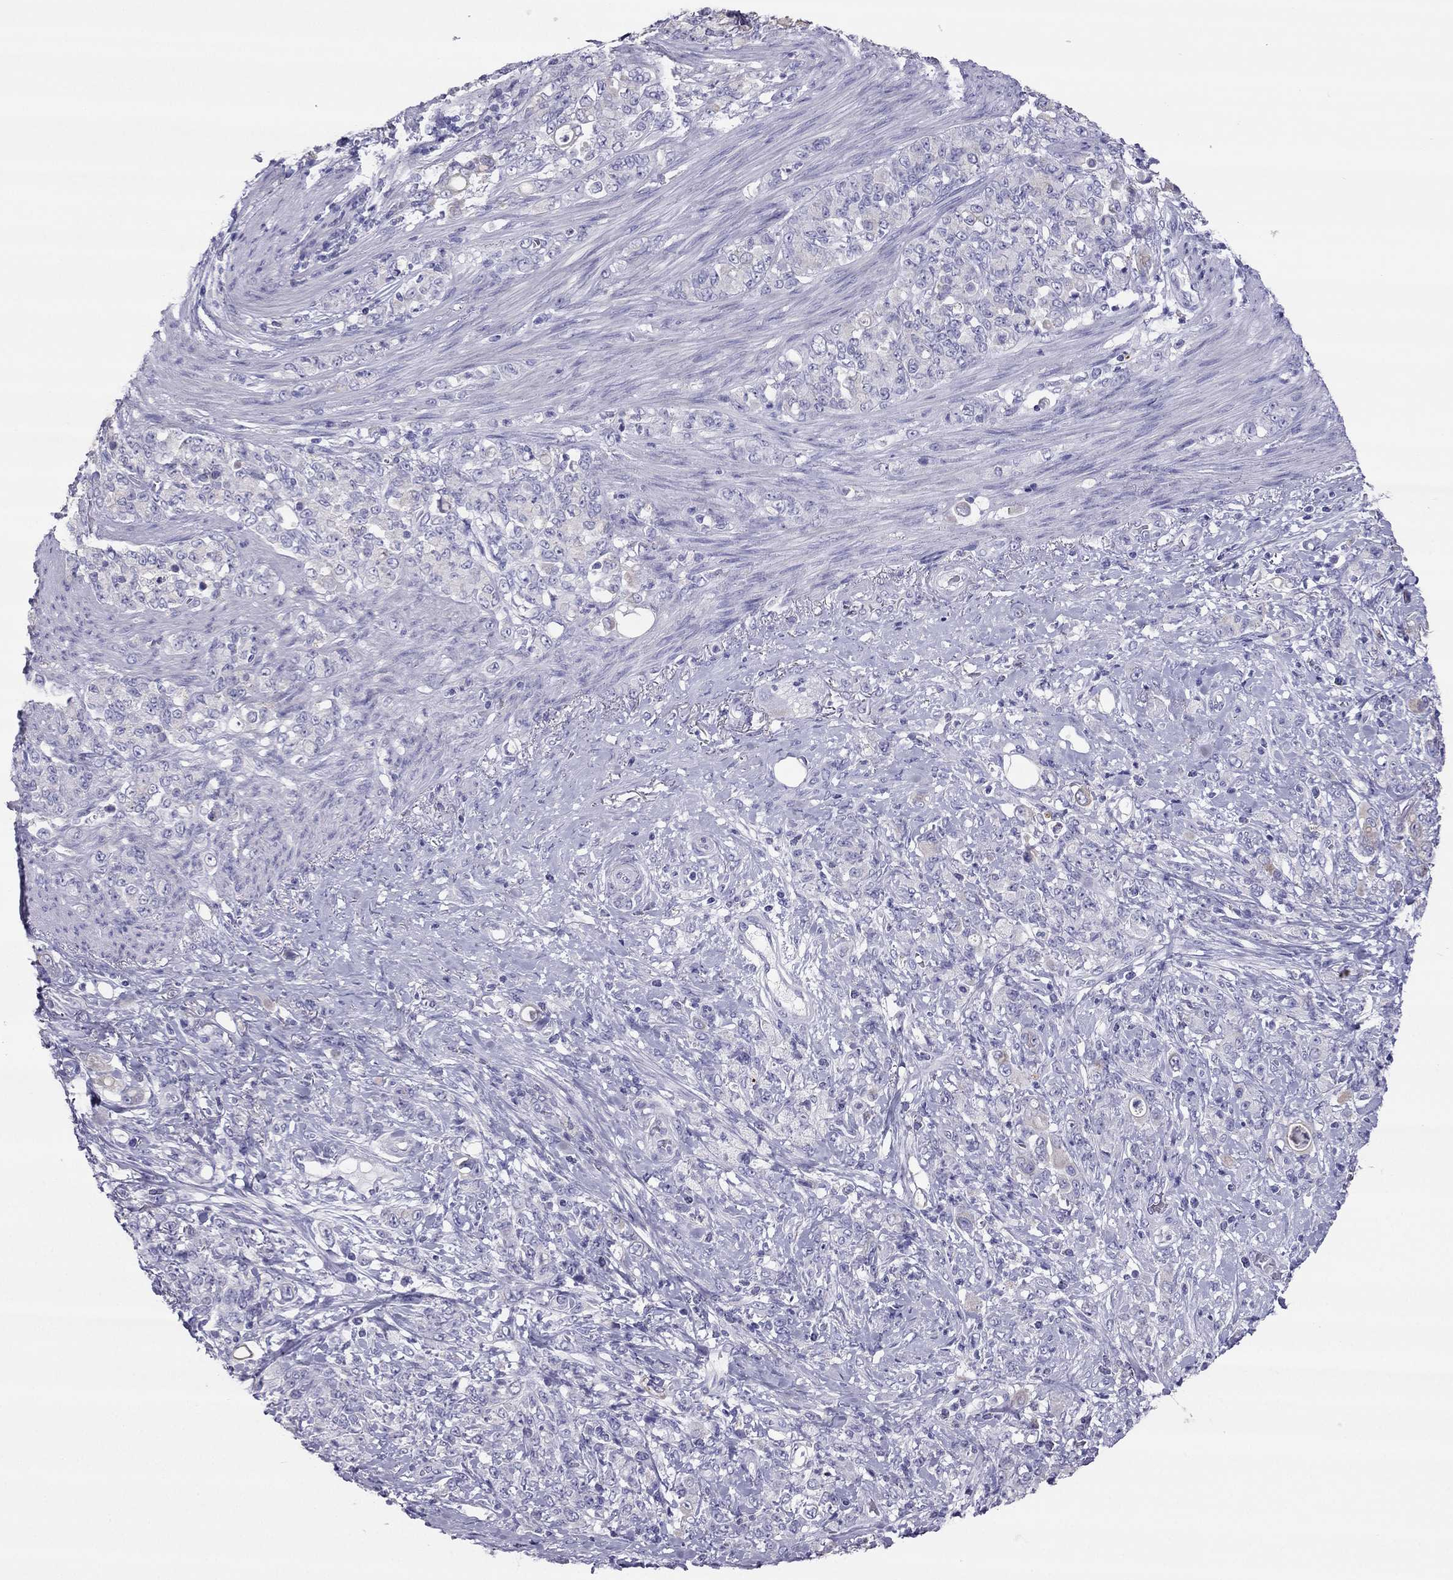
{"staining": {"intensity": "negative", "quantity": "none", "location": "none"}, "tissue": "stomach cancer", "cell_type": "Tumor cells", "image_type": "cancer", "snomed": [{"axis": "morphology", "description": "Adenocarcinoma, NOS"}, {"axis": "topography", "description": "Stomach"}], "caption": "DAB (3,3'-diaminobenzidine) immunohistochemical staining of human stomach cancer (adenocarcinoma) displays no significant expression in tumor cells.", "gene": "MAEL", "patient": {"sex": "female", "age": 79}}